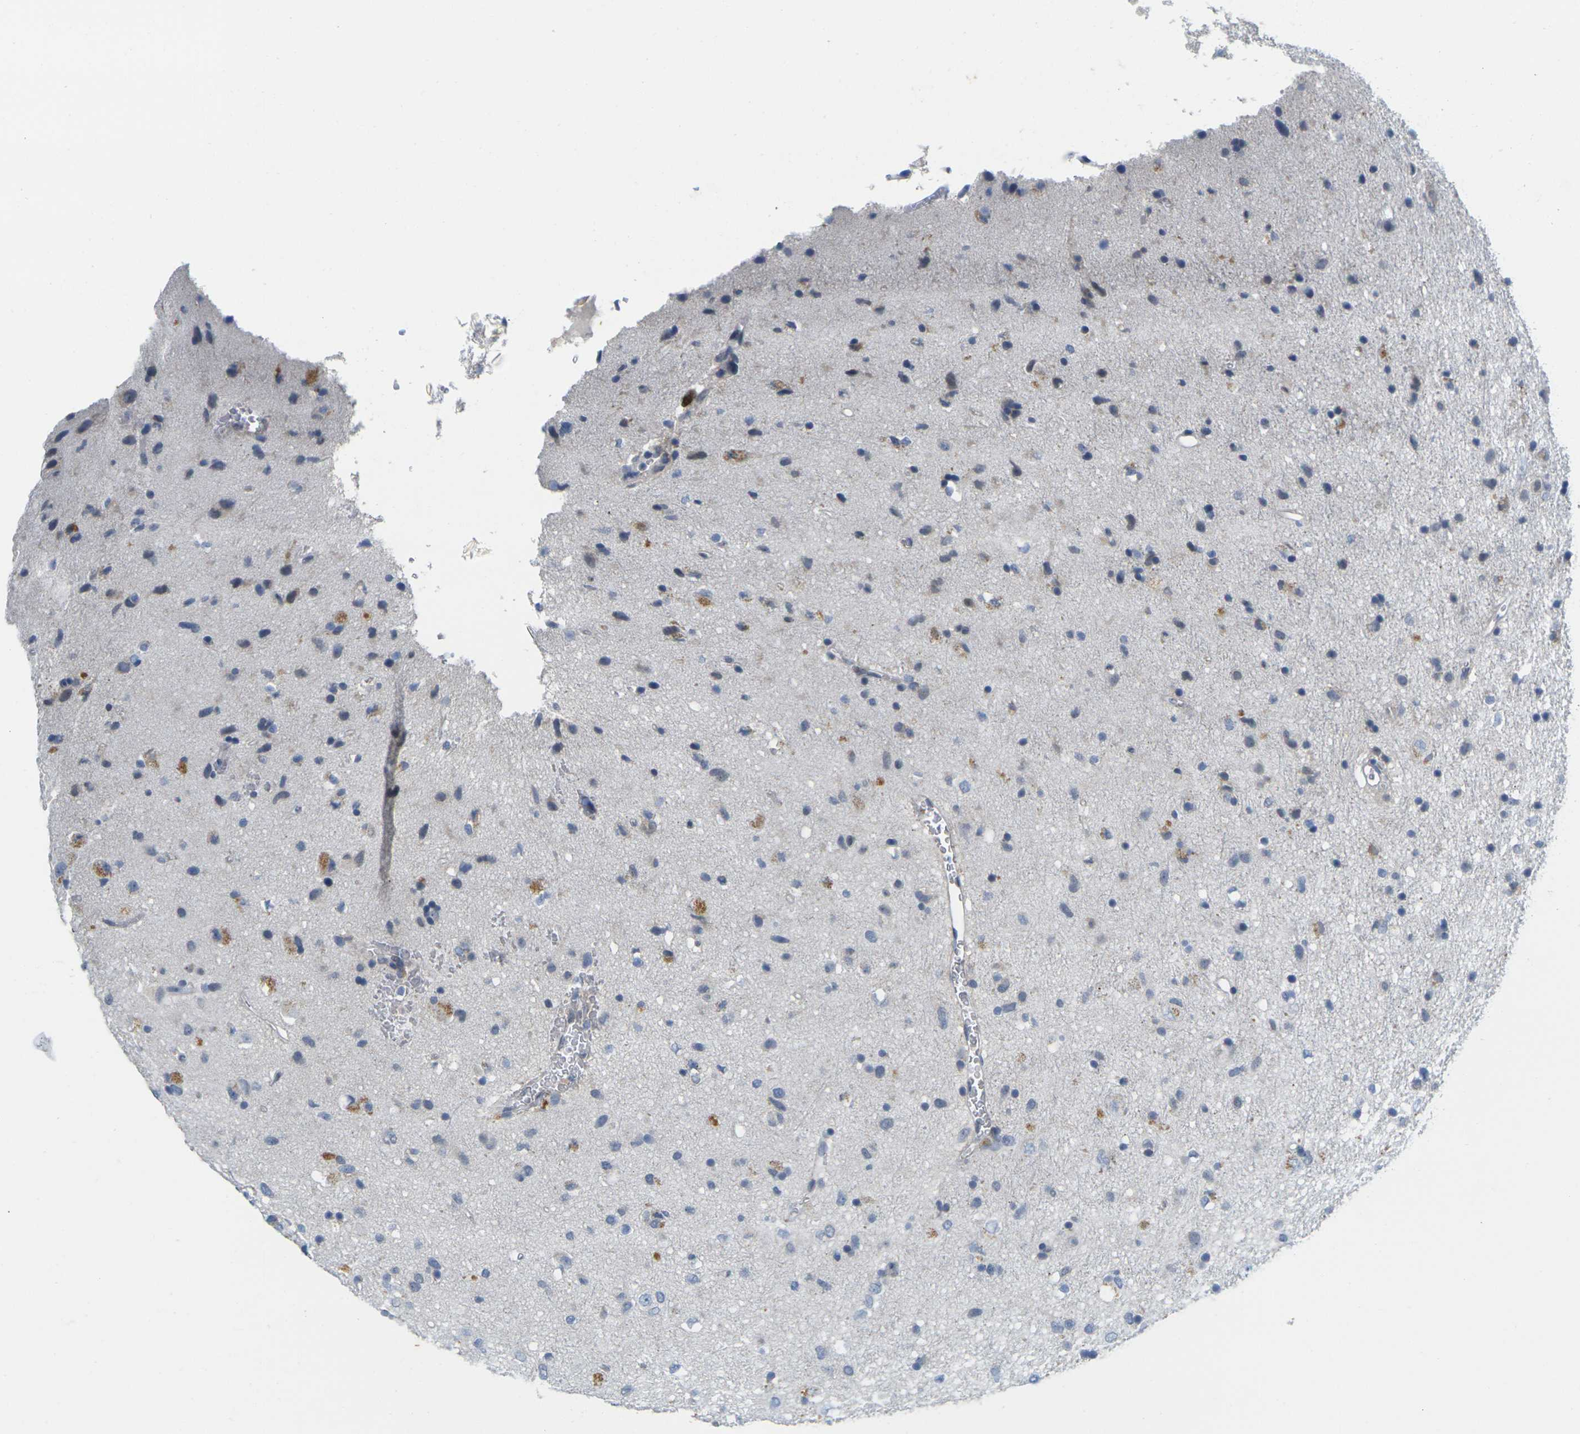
{"staining": {"intensity": "moderate", "quantity": "<25%", "location": "cytoplasmic/membranous"}, "tissue": "glioma", "cell_type": "Tumor cells", "image_type": "cancer", "snomed": [{"axis": "morphology", "description": "Glioma, malignant, Low grade"}, {"axis": "topography", "description": "Brain"}], "caption": "This is a micrograph of immunohistochemistry (IHC) staining of glioma, which shows moderate staining in the cytoplasmic/membranous of tumor cells.", "gene": "CDK2", "patient": {"sex": "male", "age": 77}}